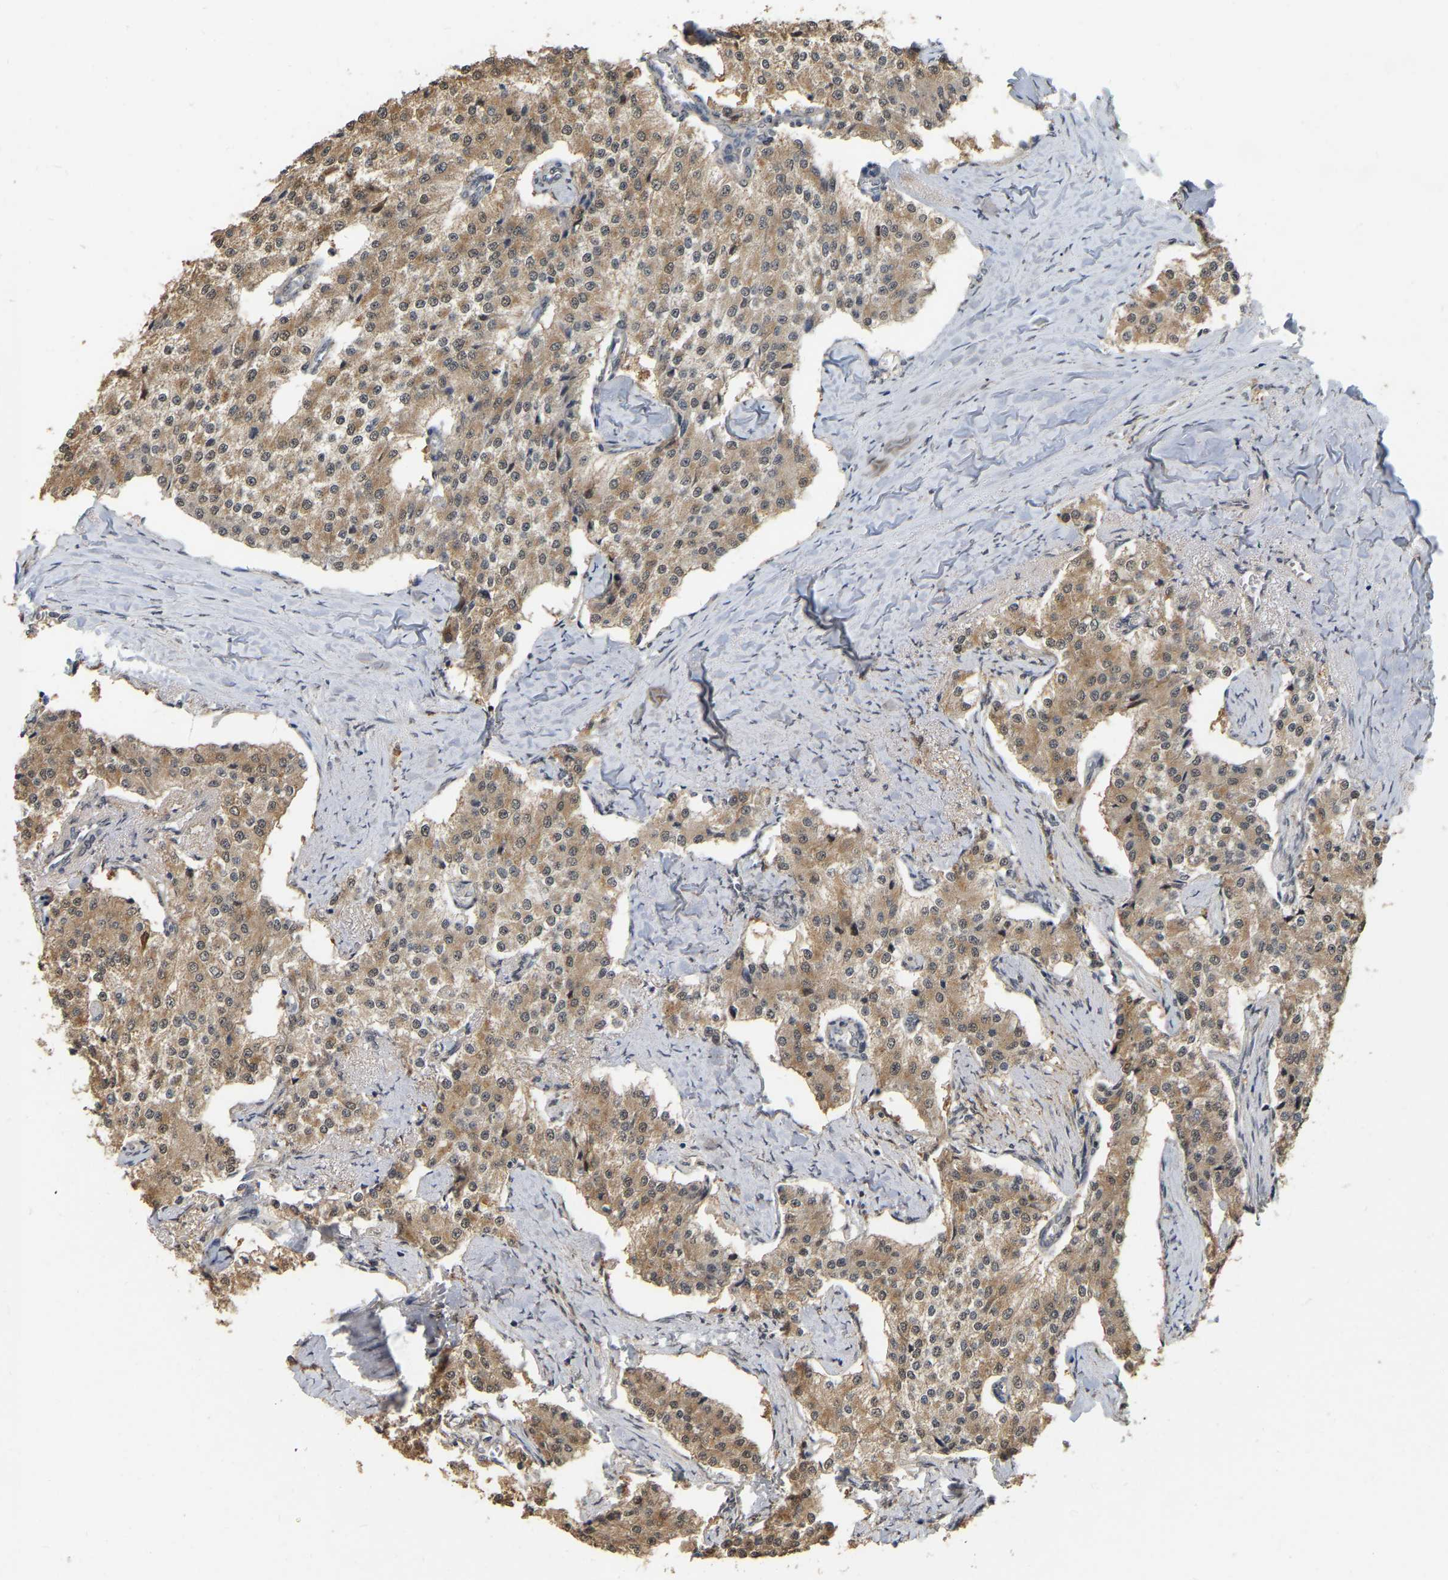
{"staining": {"intensity": "moderate", "quantity": ">75%", "location": "cytoplasmic/membranous"}, "tissue": "carcinoid", "cell_type": "Tumor cells", "image_type": "cancer", "snomed": [{"axis": "morphology", "description": "Carcinoid, malignant, NOS"}, {"axis": "topography", "description": "Colon"}], "caption": "Carcinoid stained with a protein marker demonstrates moderate staining in tumor cells.", "gene": "RUVBL1", "patient": {"sex": "female", "age": 52}}